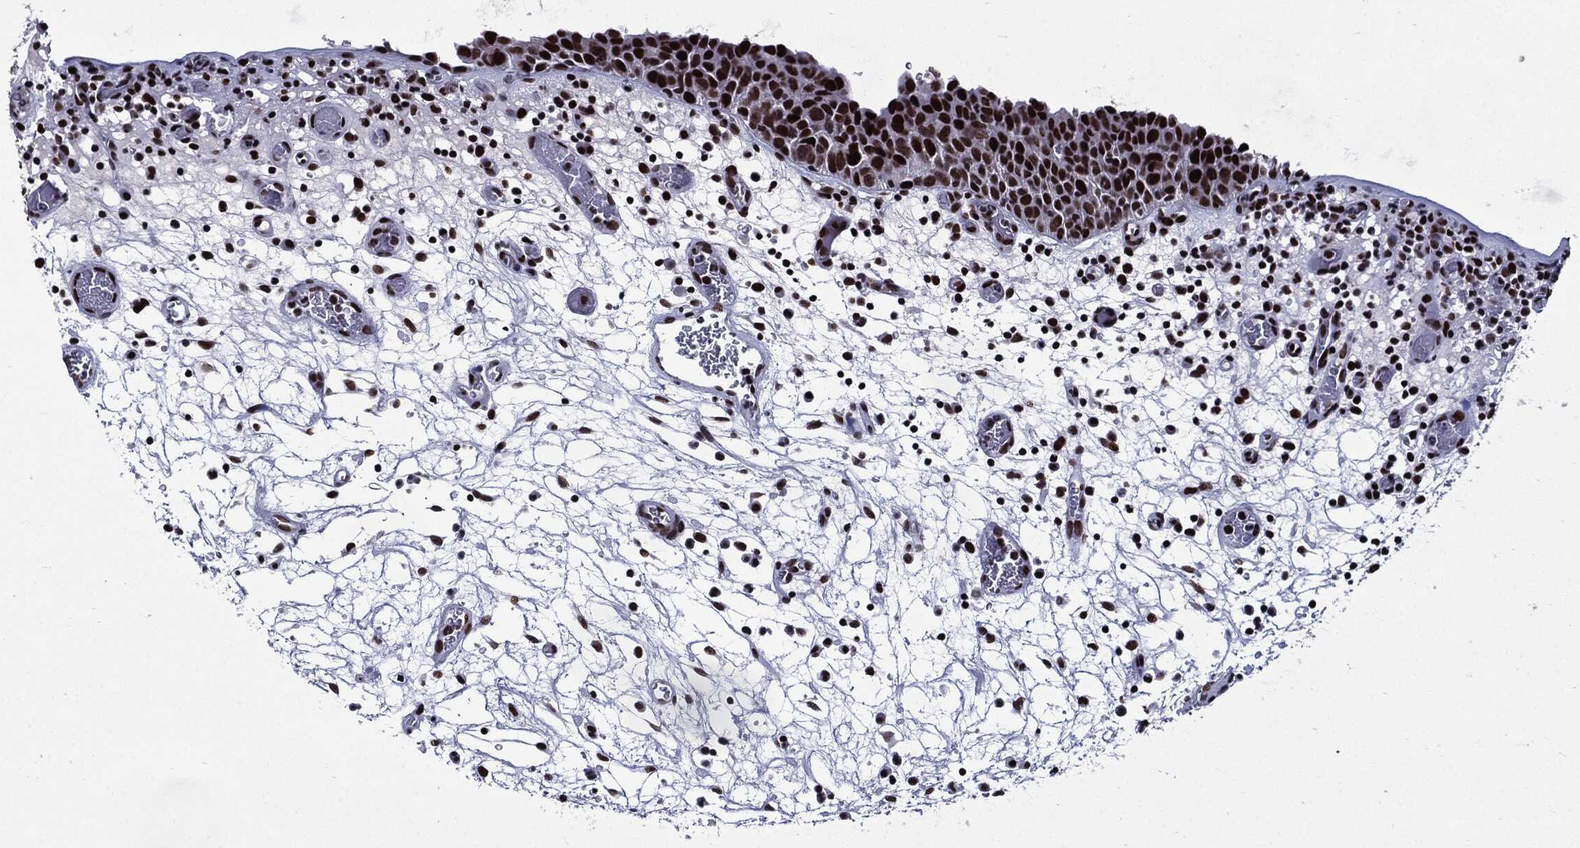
{"staining": {"intensity": "strong", "quantity": "25%-75%", "location": "nuclear"}, "tissue": "urinary bladder", "cell_type": "Urothelial cells", "image_type": "normal", "snomed": [{"axis": "morphology", "description": "Normal tissue, NOS"}, {"axis": "topography", "description": "Urinary bladder"}], "caption": "Immunohistochemical staining of benign urinary bladder shows strong nuclear protein positivity in approximately 25%-75% of urothelial cells. The staining is performed using DAB brown chromogen to label protein expression. The nuclei are counter-stained blue using hematoxylin.", "gene": "ZFP91", "patient": {"sex": "male", "age": 37}}